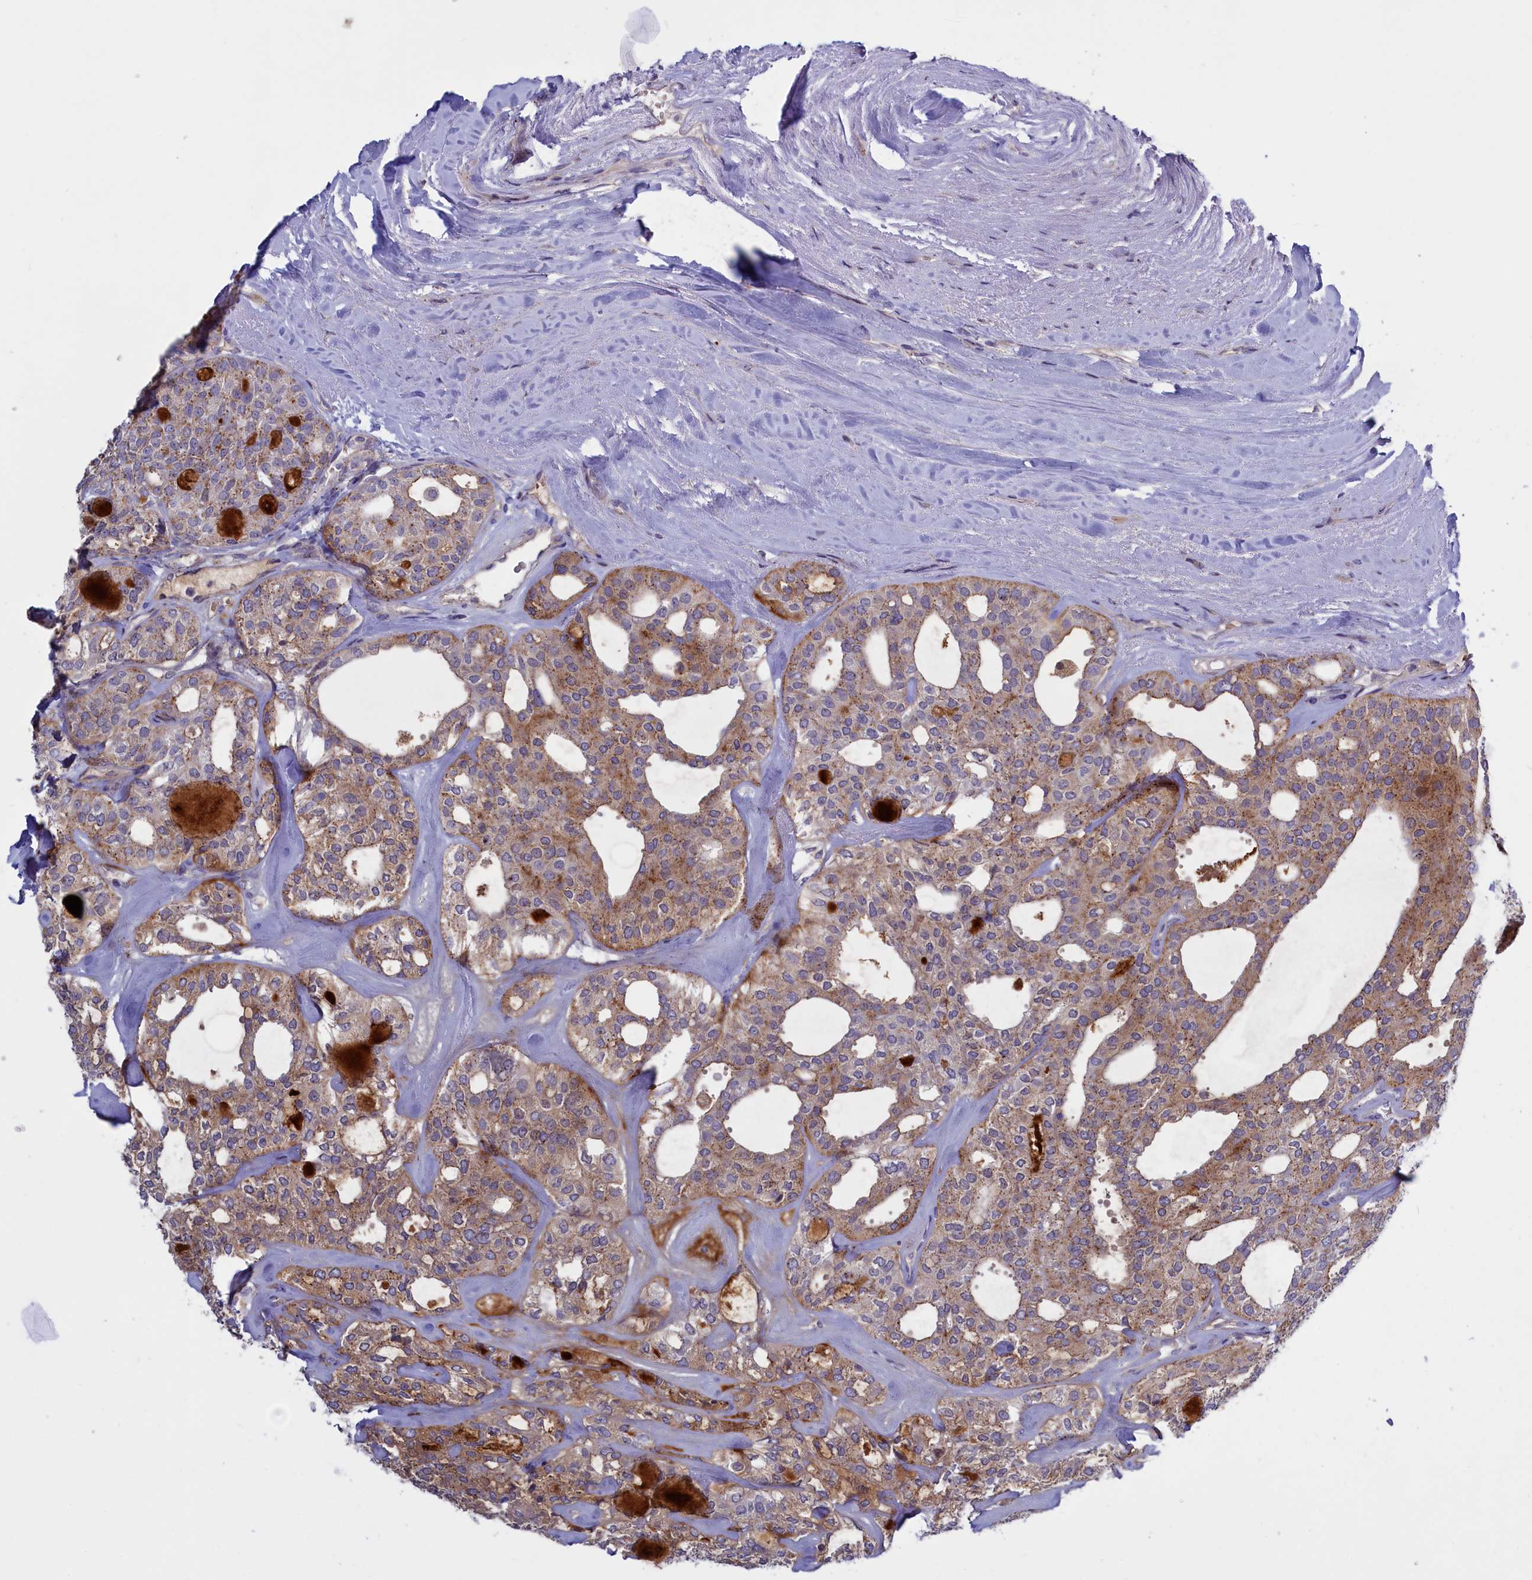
{"staining": {"intensity": "moderate", "quantity": ">75%", "location": "cytoplasmic/membranous"}, "tissue": "thyroid cancer", "cell_type": "Tumor cells", "image_type": "cancer", "snomed": [{"axis": "morphology", "description": "Follicular adenoma carcinoma, NOS"}, {"axis": "topography", "description": "Thyroid gland"}], "caption": "Brown immunohistochemical staining in human follicular adenoma carcinoma (thyroid) displays moderate cytoplasmic/membranous expression in about >75% of tumor cells.", "gene": "HYKK", "patient": {"sex": "male", "age": 75}}